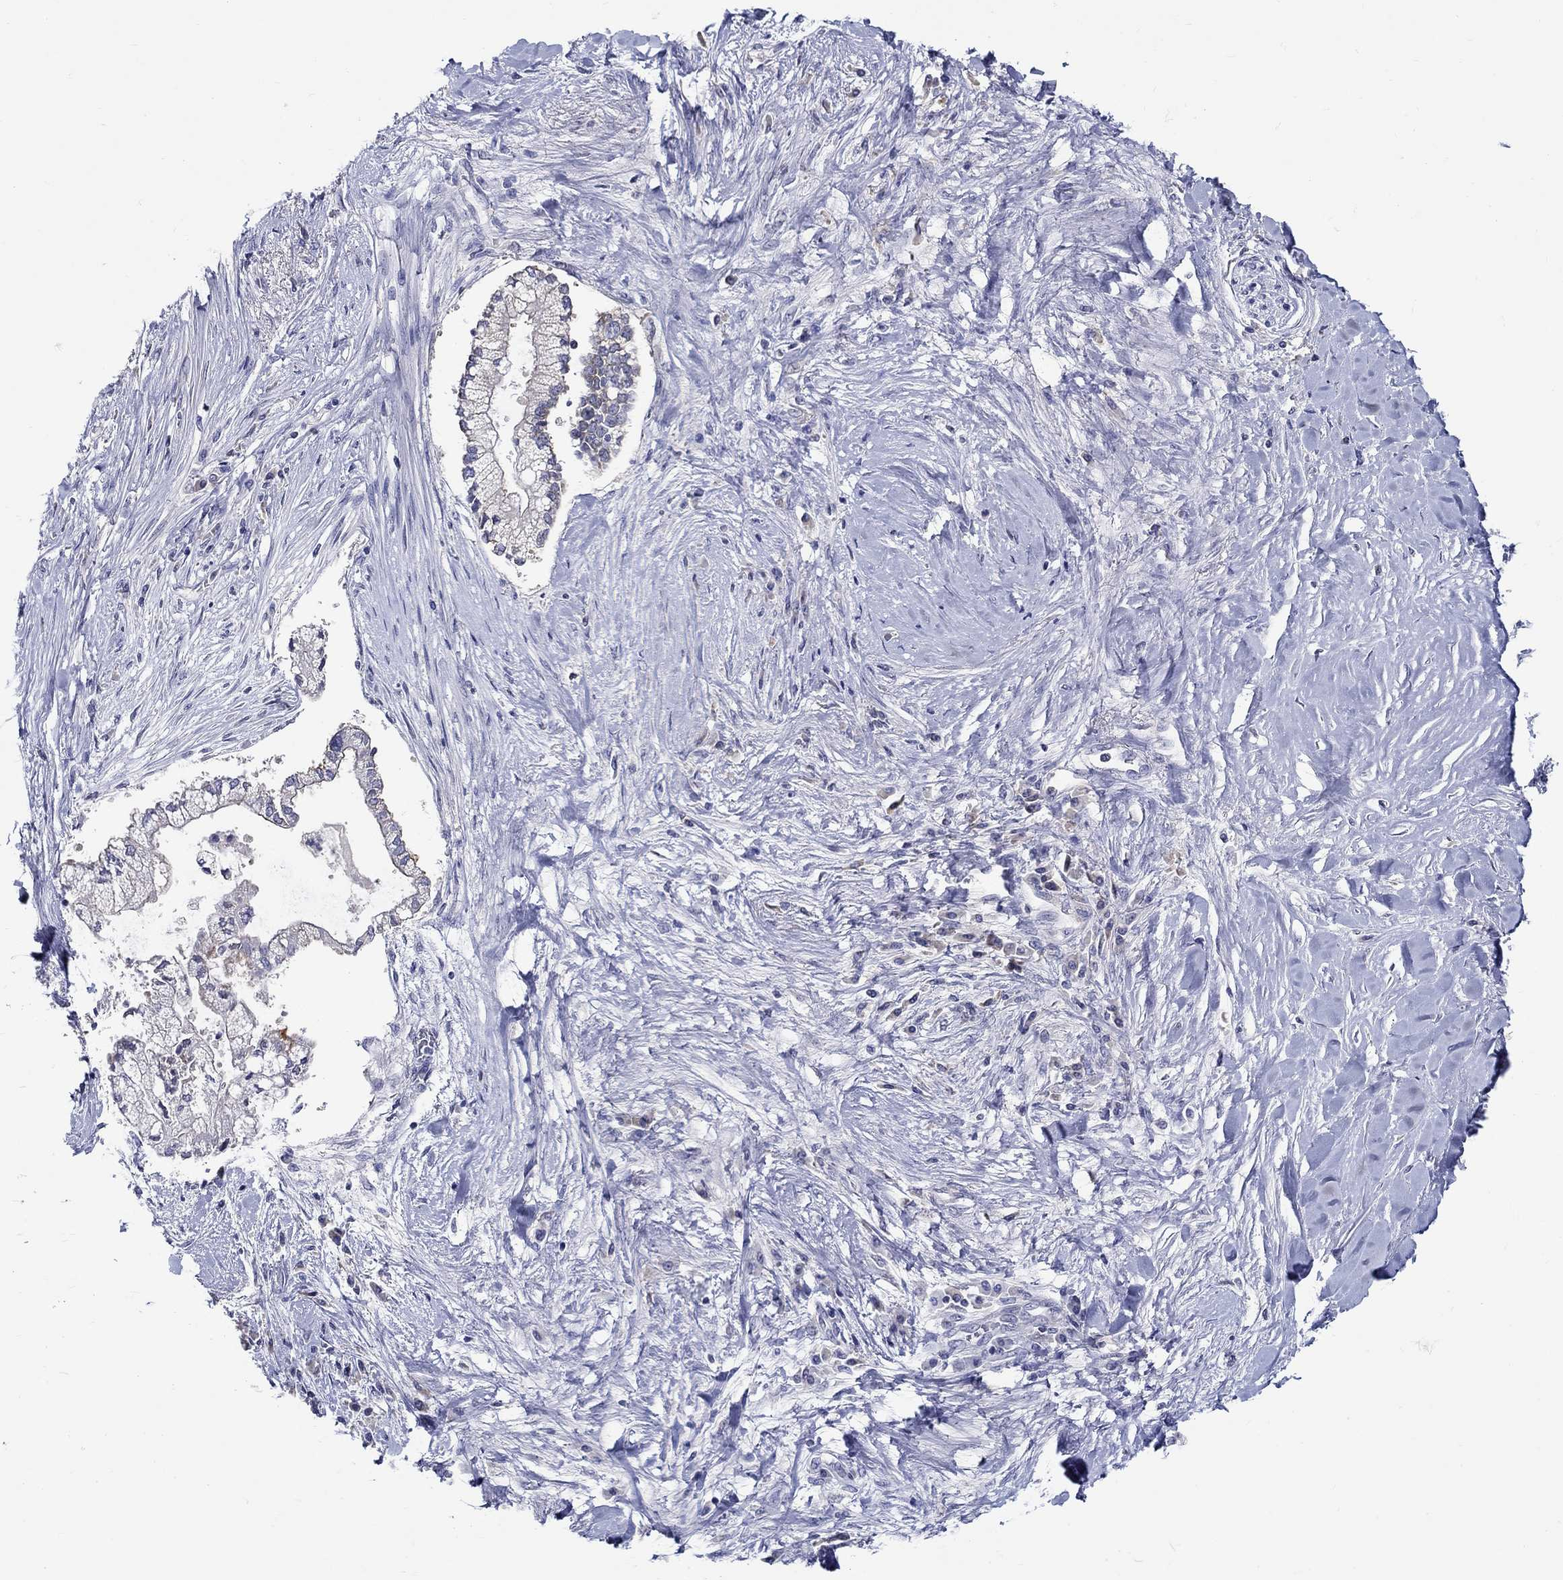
{"staining": {"intensity": "negative", "quantity": "none", "location": "none"}, "tissue": "liver cancer", "cell_type": "Tumor cells", "image_type": "cancer", "snomed": [{"axis": "morphology", "description": "Cholangiocarcinoma"}, {"axis": "topography", "description": "Liver"}], "caption": "IHC micrograph of human liver cancer (cholangiocarcinoma) stained for a protein (brown), which reveals no expression in tumor cells.", "gene": "SLC30A3", "patient": {"sex": "male", "age": 50}}